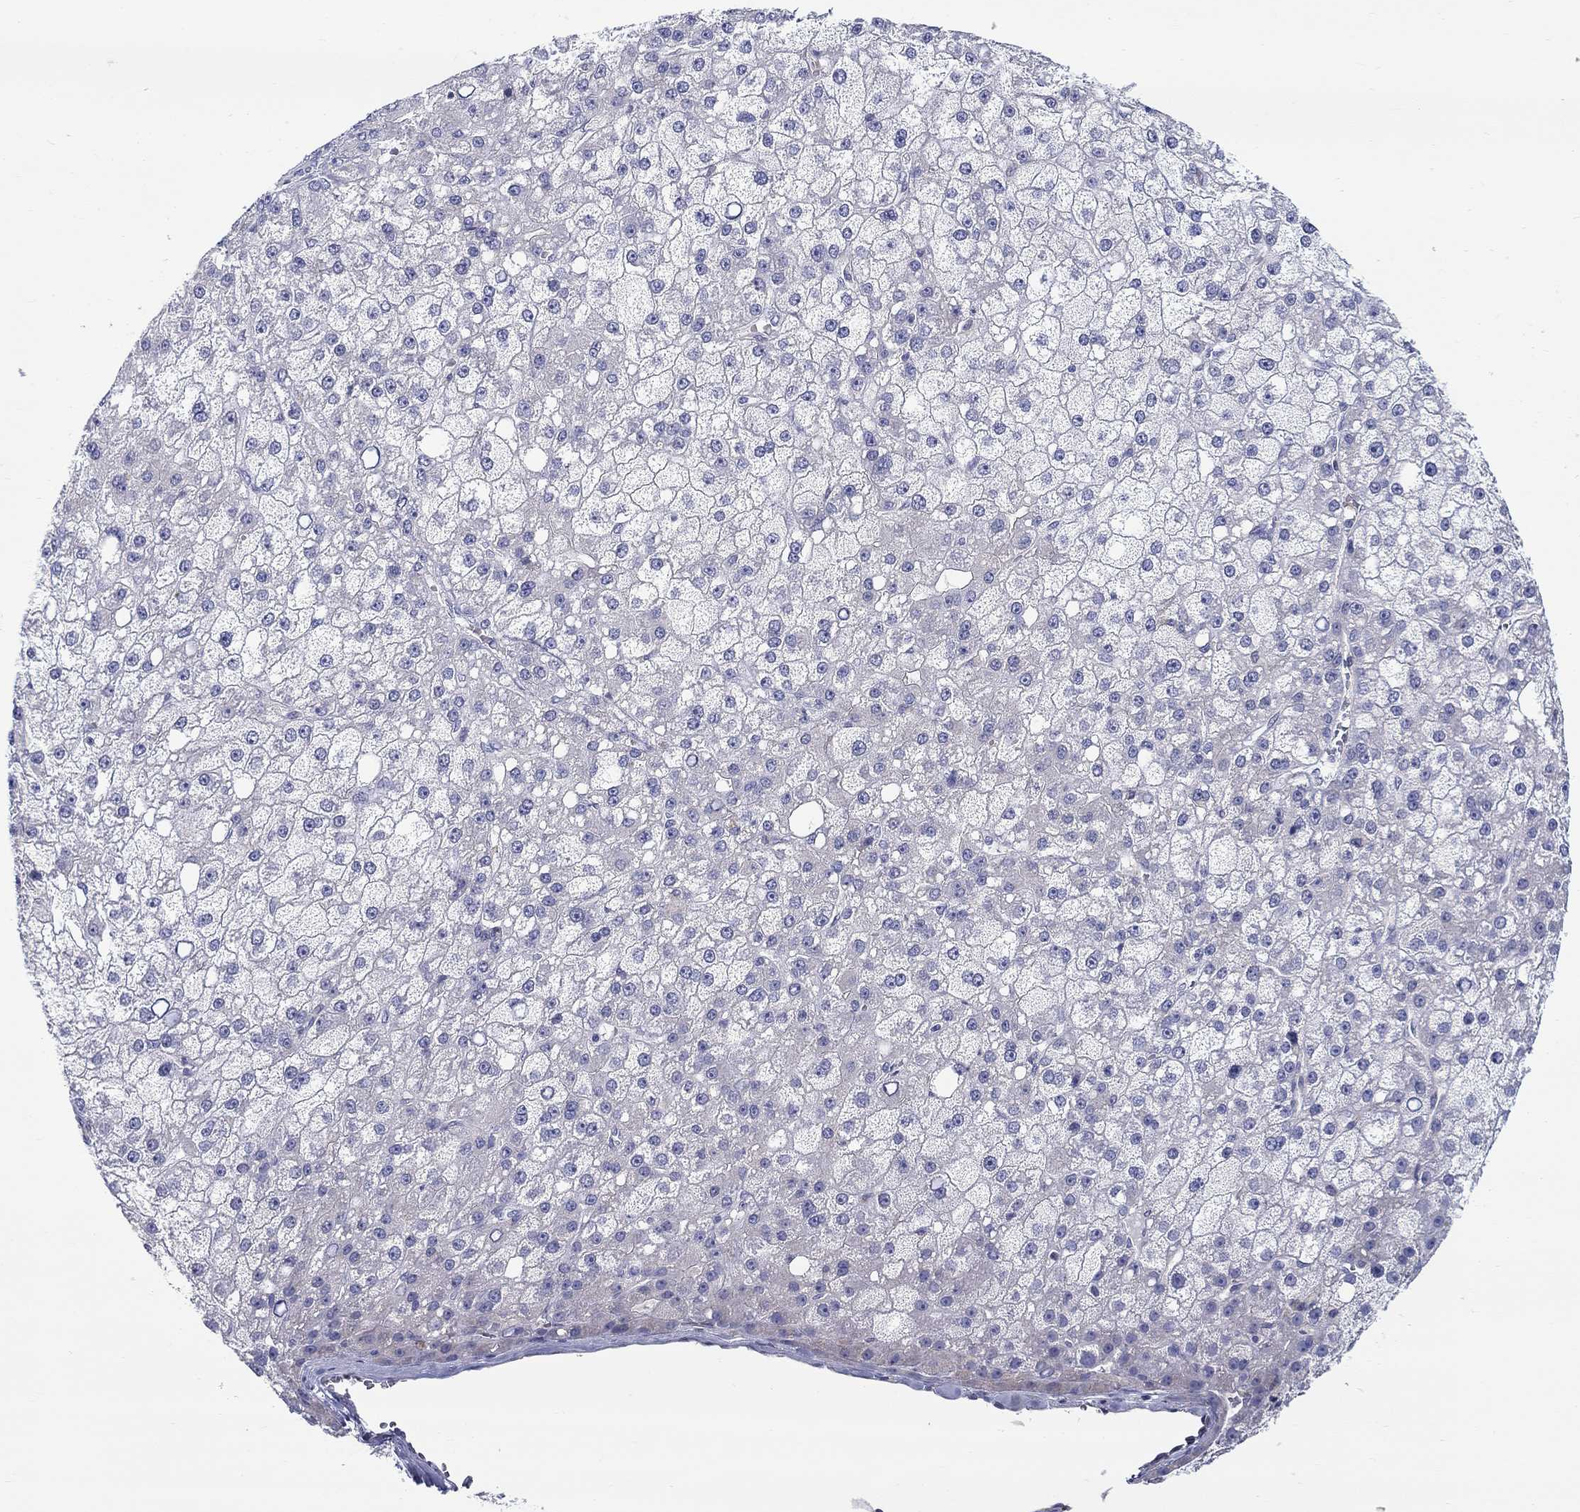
{"staining": {"intensity": "negative", "quantity": "none", "location": "none"}, "tissue": "liver cancer", "cell_type": "Tumor cells", "image_type": "cancer", "snomed": [{"axis": "morphology", "description": "Carcinoma, Hepatocellular, NOS"}, {"axis": "topography", "description": "Liver"}], "caption": "This is a photomicrograph of immunohistochemistry staining of liver cancer (hepatocellular carcinoma), which shows no positivity in tumor cells.", "gene": "QRFPR", "patient": {"sex": "male", "age": 67}}